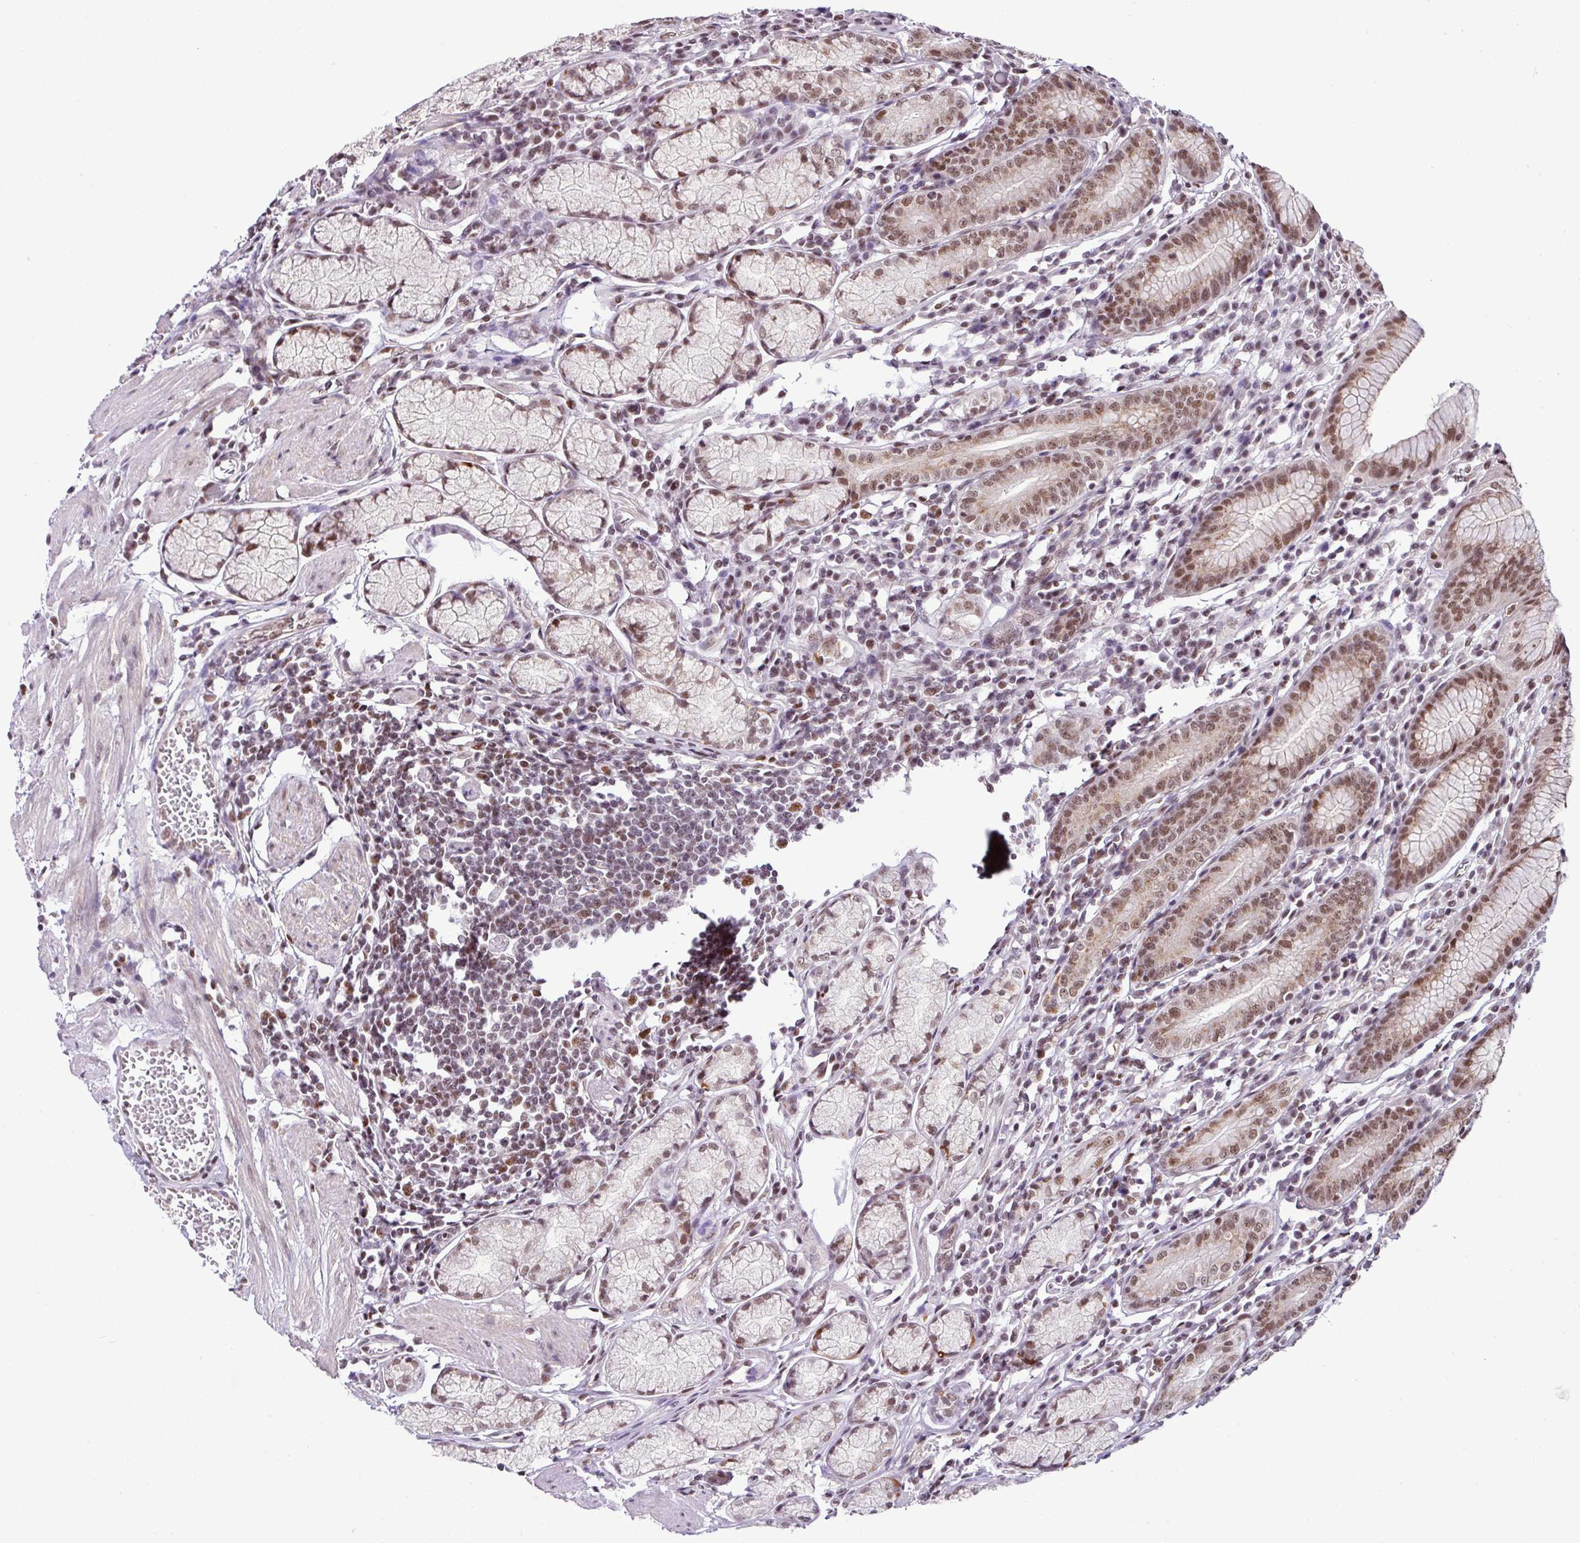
{"staining": {"intensity": "moderate", "quantity": ">75%", "location": "nuclear"}, "tissue": "stomach", "cell_type": "Glandular cells", "image_type": "normal", "snomed": [{"axis": "morphology", "description": "Normal tissue, NOS"}, {"axis": "topography", "description": "Stomach"}], "caption": "The immunohistochemical stain labels moderate nuclear positivity in glandular cells of benign stomach.", "gene": "PGAP4", "patient": {"sex": "male", "age": 55}}